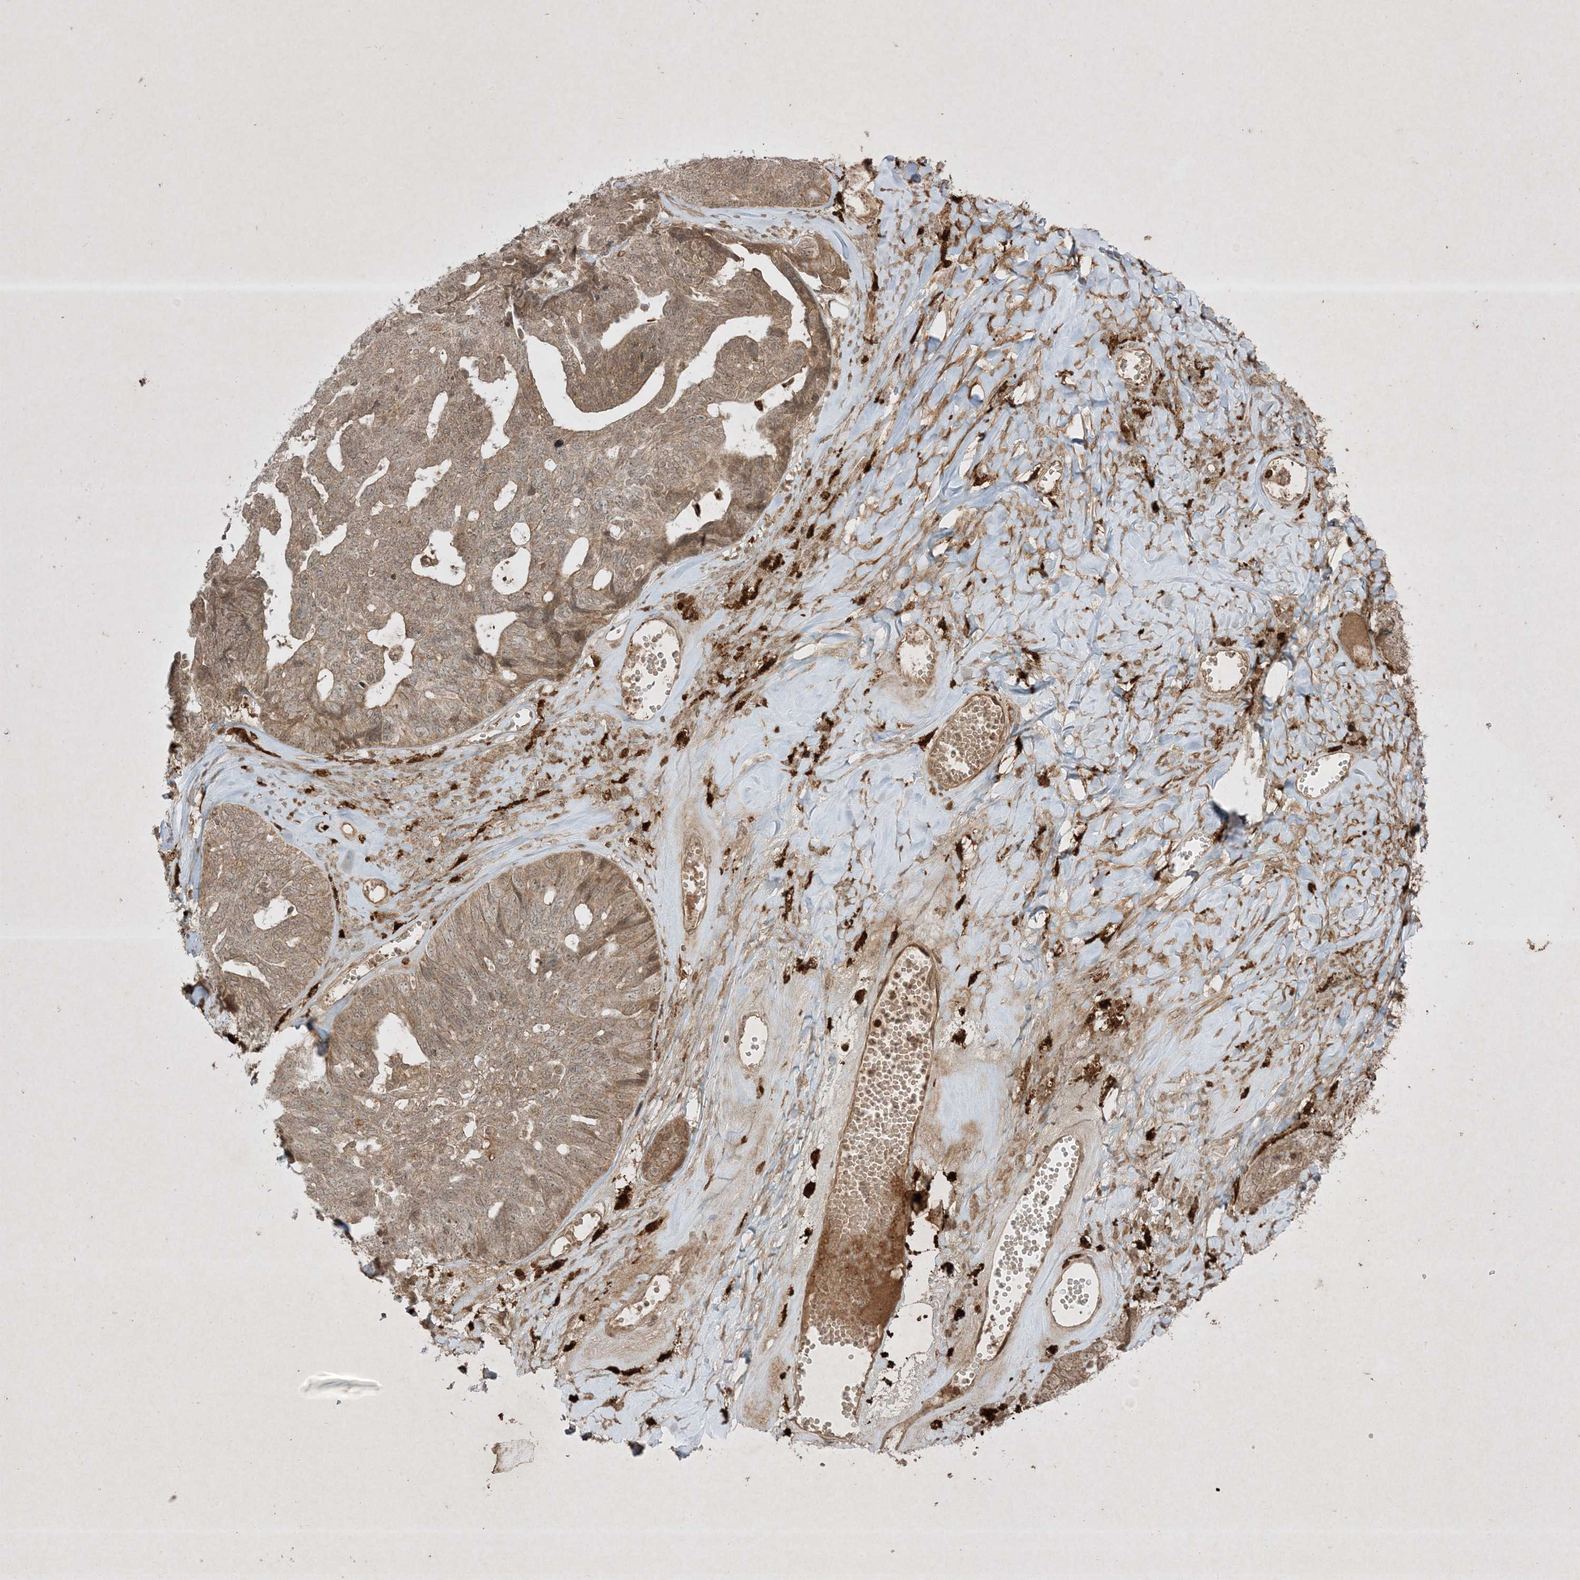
{"staining": {"intensity": "moderate", "quantity": "25%-75%", "location": "cytoplasmic/membranous"}, "tissue": "ovarian cancer", "cell_type": "Tumor cells", "image_type": "cancer", "snomed": [{"axis": "morphology", "description": "Cystadenocarcinoma, serous, NOS"}, {"axis": "topography", "description": "Ovary"}], "caption": "Immunohistochemistry (IHC) micrograph of neoplastic tissue: human serous cystadenocarcinoma (ovarian) stained using IHC reveals medium levels of moderate protein expression localized specifically in the cytoplasmic/membranous of tumor cells, appearing as a cytoplasmic/membranous brown color.", "gene": "PTK6", "patient": {"sex": "female", "age": 79}}